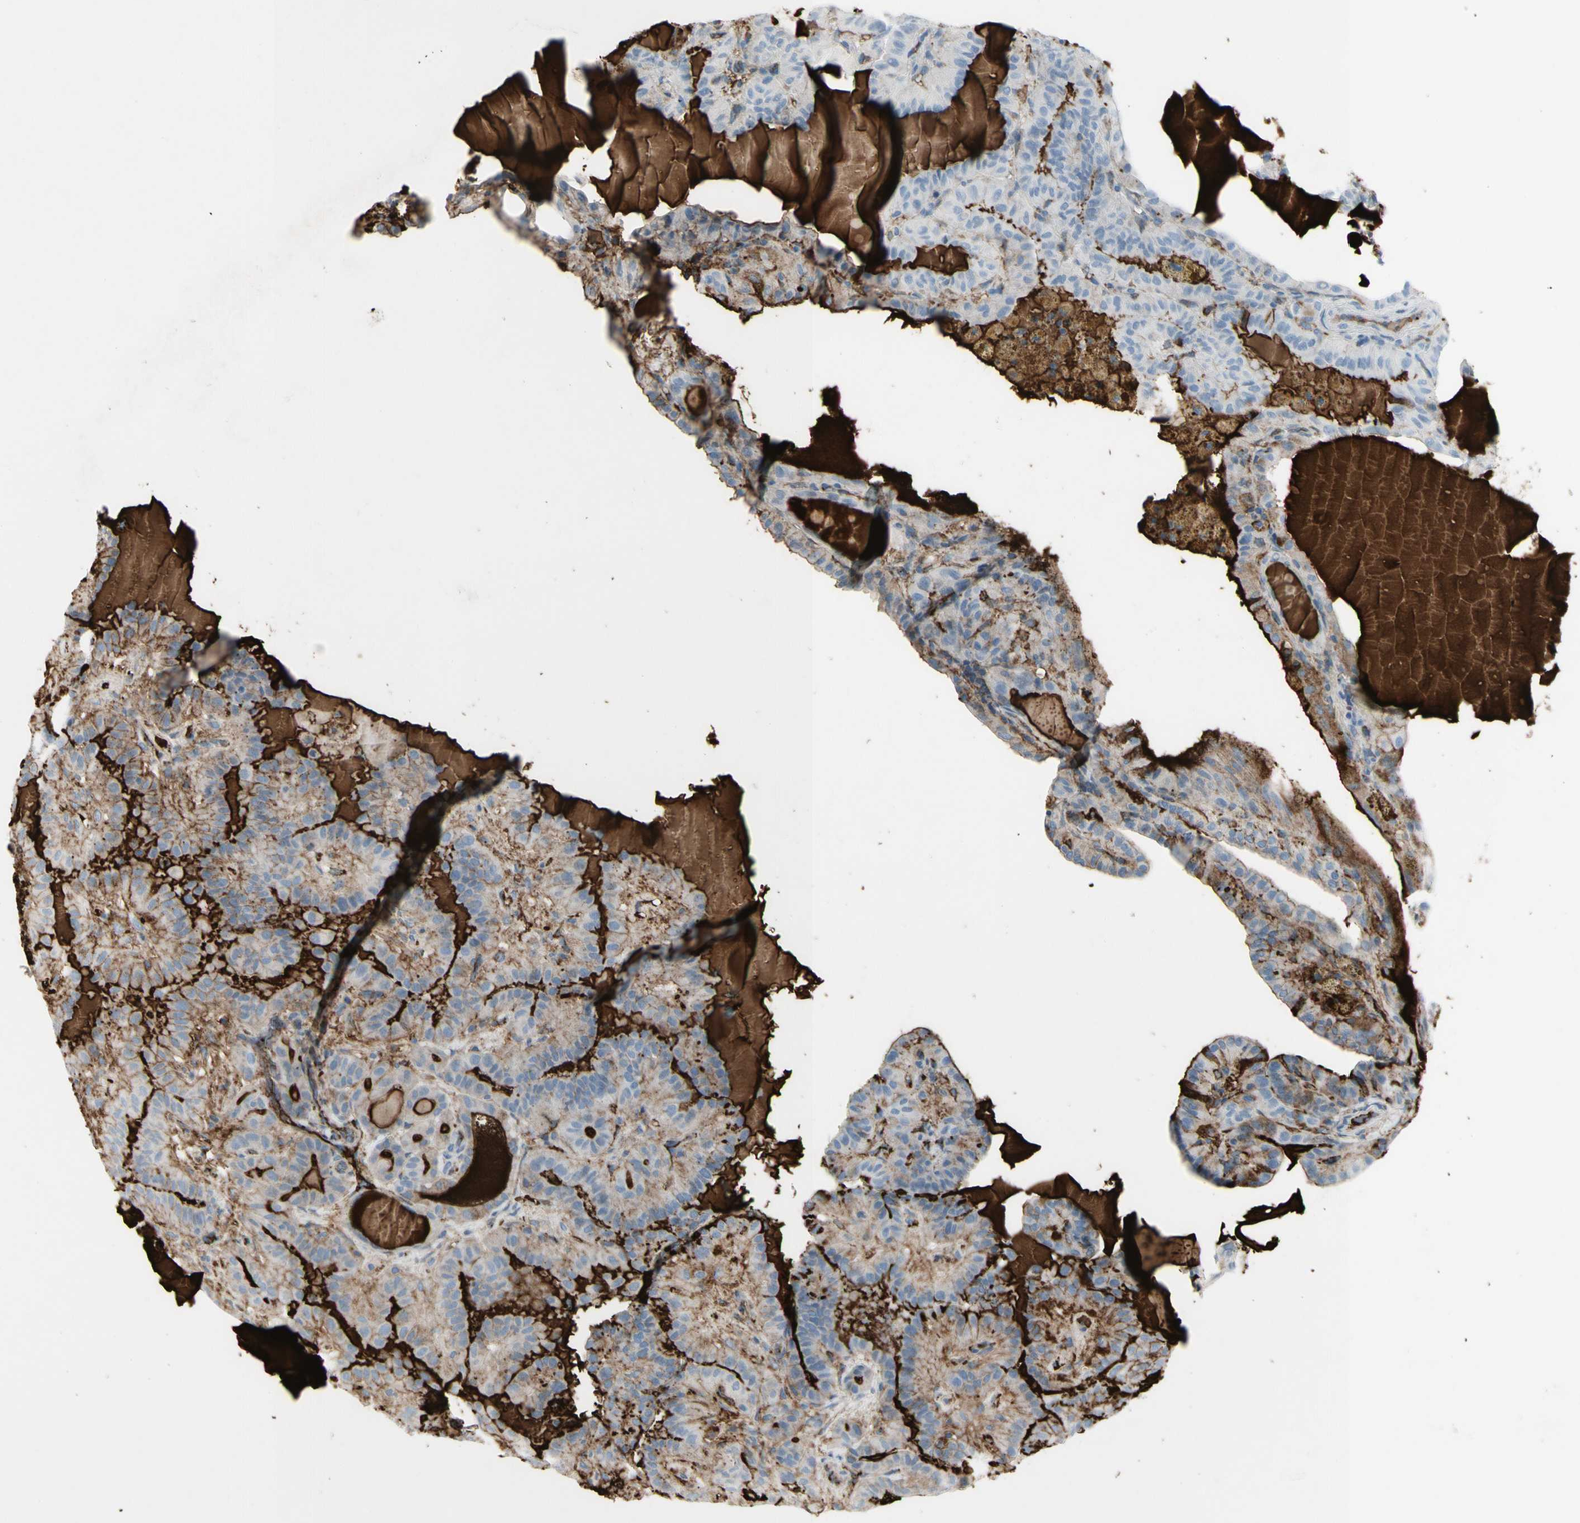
{"staining": {"intensity": "weak", "quantity": "25%-75%", "location": "cytoplasmic/membranous"}, "tissue": "thyroid cancer", "cell_type": "Tumor cells", "image_type": "cancer", "snomed": [{"axis": "morphology", "description": "Papillary adenocarcinoma, NOS"}, {"axis": "topography", "description": "Thyroid gland"}], "caption": "Immunohistochemical staining of thyroid cancer (papillary adenocarcinoma) shows low levels of weak cytoplasmic/membranous positivity in about 25%-75% of tumor cells.", "gene": "IGHG1", "patient": {"sex": "male", "age": 77}}